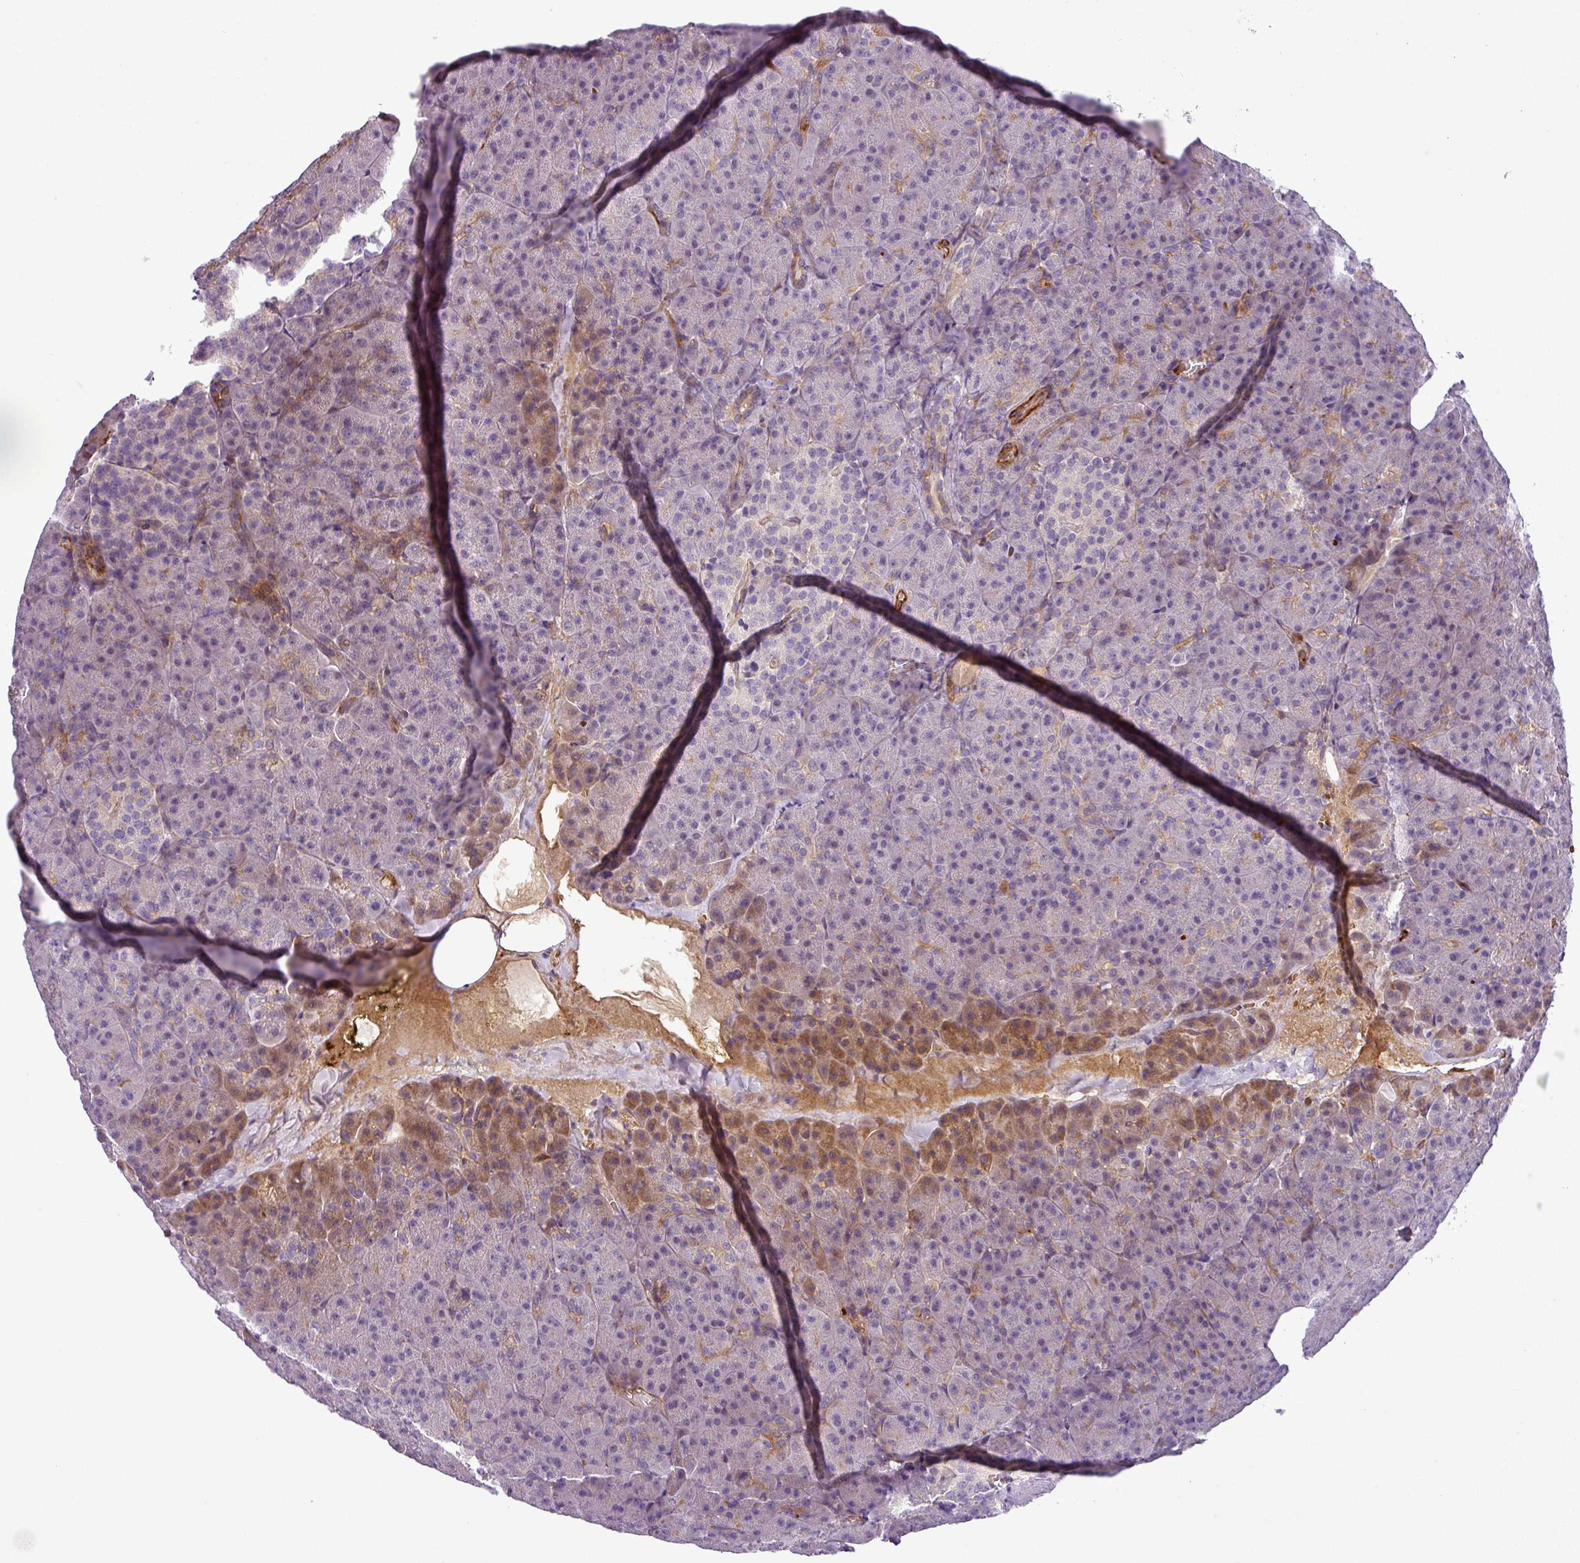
{"staining": {"intensity": "moderate", "quantity": "<25%", "location": "cytoplasmic/membranous"}, "tissue": "pancreas", "cell_type": "Exocrine glandular cells", "image_type": "normal", "snomed": [{"axis": "morphology", "description": "Normal tissue, NOS"}, {"axis": "topography", "description": "Pancreas"}], "caption": "Pancreas stained for a protein (brown) demonstrates moderate cytoplasmic/membranous positive positivity in about <25% of exocrine glandular cells.", "gene": "NBEAL2", "patient": {"sex": "female", "age": 74}}